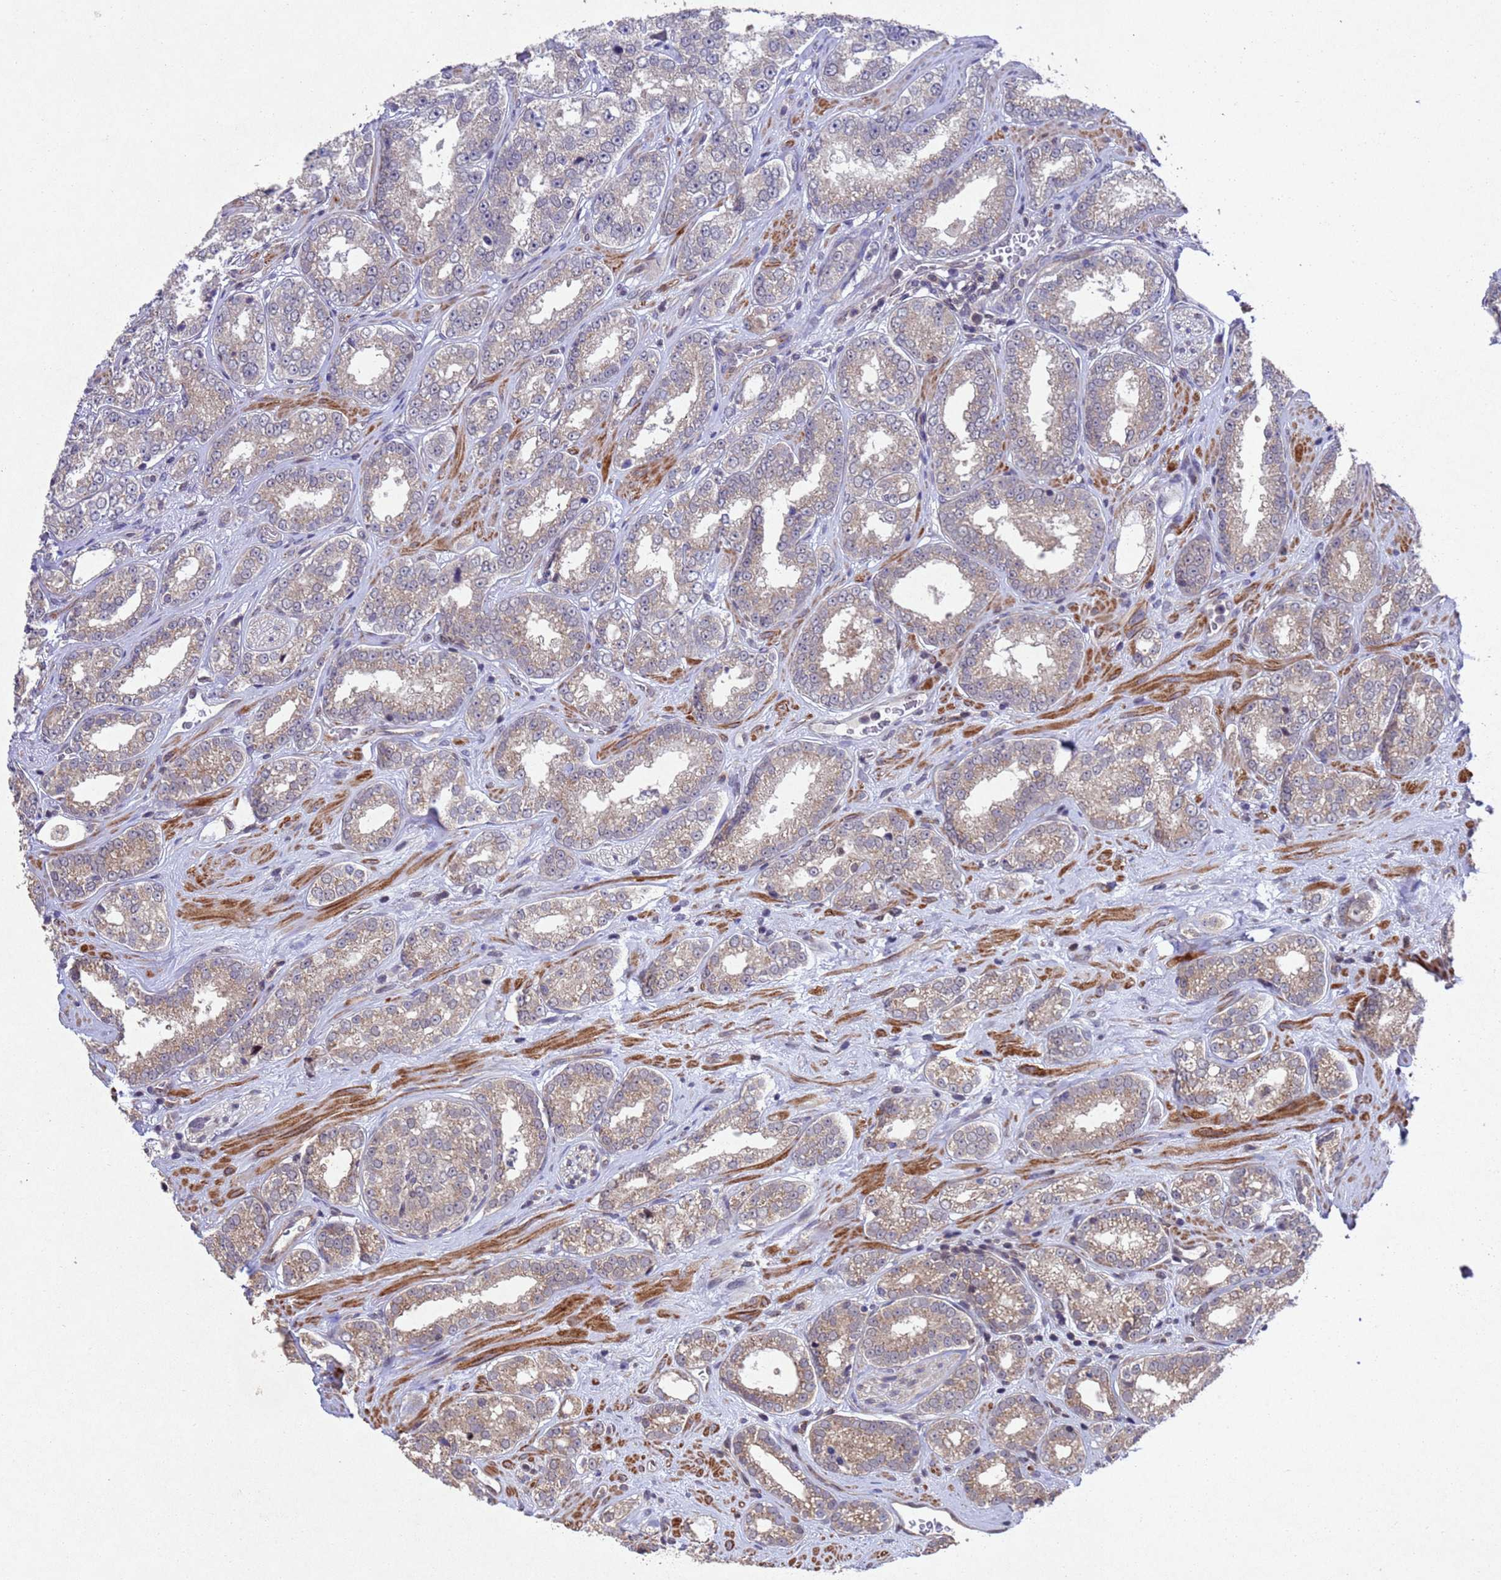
{"staining": {"intensity": "weak", "quantity": "<25%", "location": "cytoplasmic/membranous"}, "tissue": "prostate cancer", "cell_type": "Tumor cells", "image_type": "cancer", "snomed": [{"axis": "morphology", "description": "Normal tissue, NOS"}, {"axis": "morphology", "description": "Adenocarcinoma, High grade"}, {"axis": "topography", "description": "Prostate"}], "caption": "The histopathology image demonstrates no staining of tumor cells in prostate adenocarcinoma (high-grade).", "gene": "TBK1", "patient": {"sex": "male", "age": 83}}